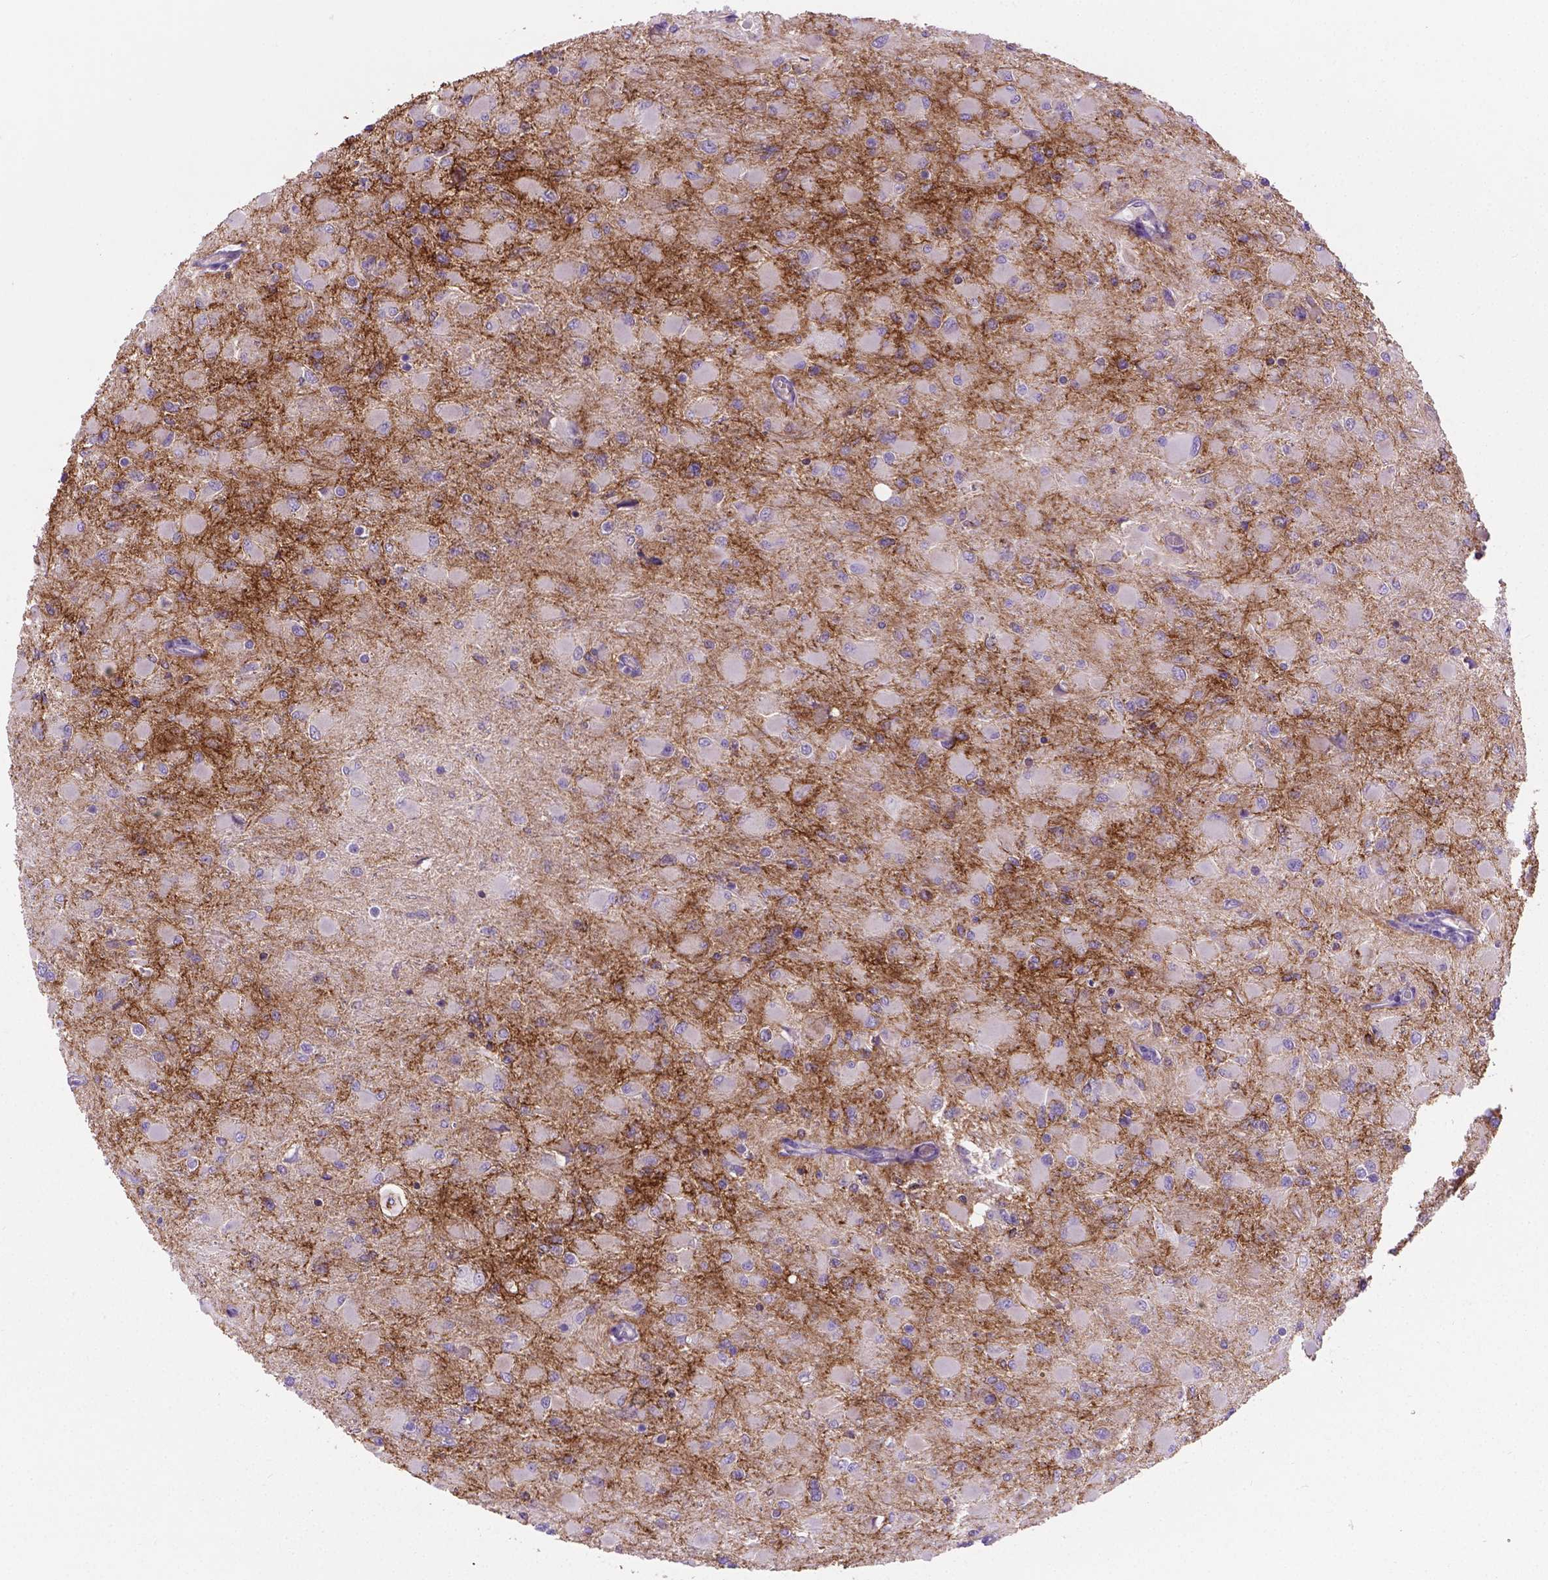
{"staining": {"intensity": "negative", "quantity": "none", "location": "none"}, "tissue": "glioma", "cell_type": "Tumor cells", "image_type": "cancer", "snomed": [{"axis": "morphology", "description": "Glioma, malignant, High grade"}, {"axis": "topography", "description": "Cerebral cortex"}], "caption": "Glioma stained for a protein using IHC shows no expression tumor cells.", "gene": "CSPG5", "patient": {"sex": "female", "age": 36}}